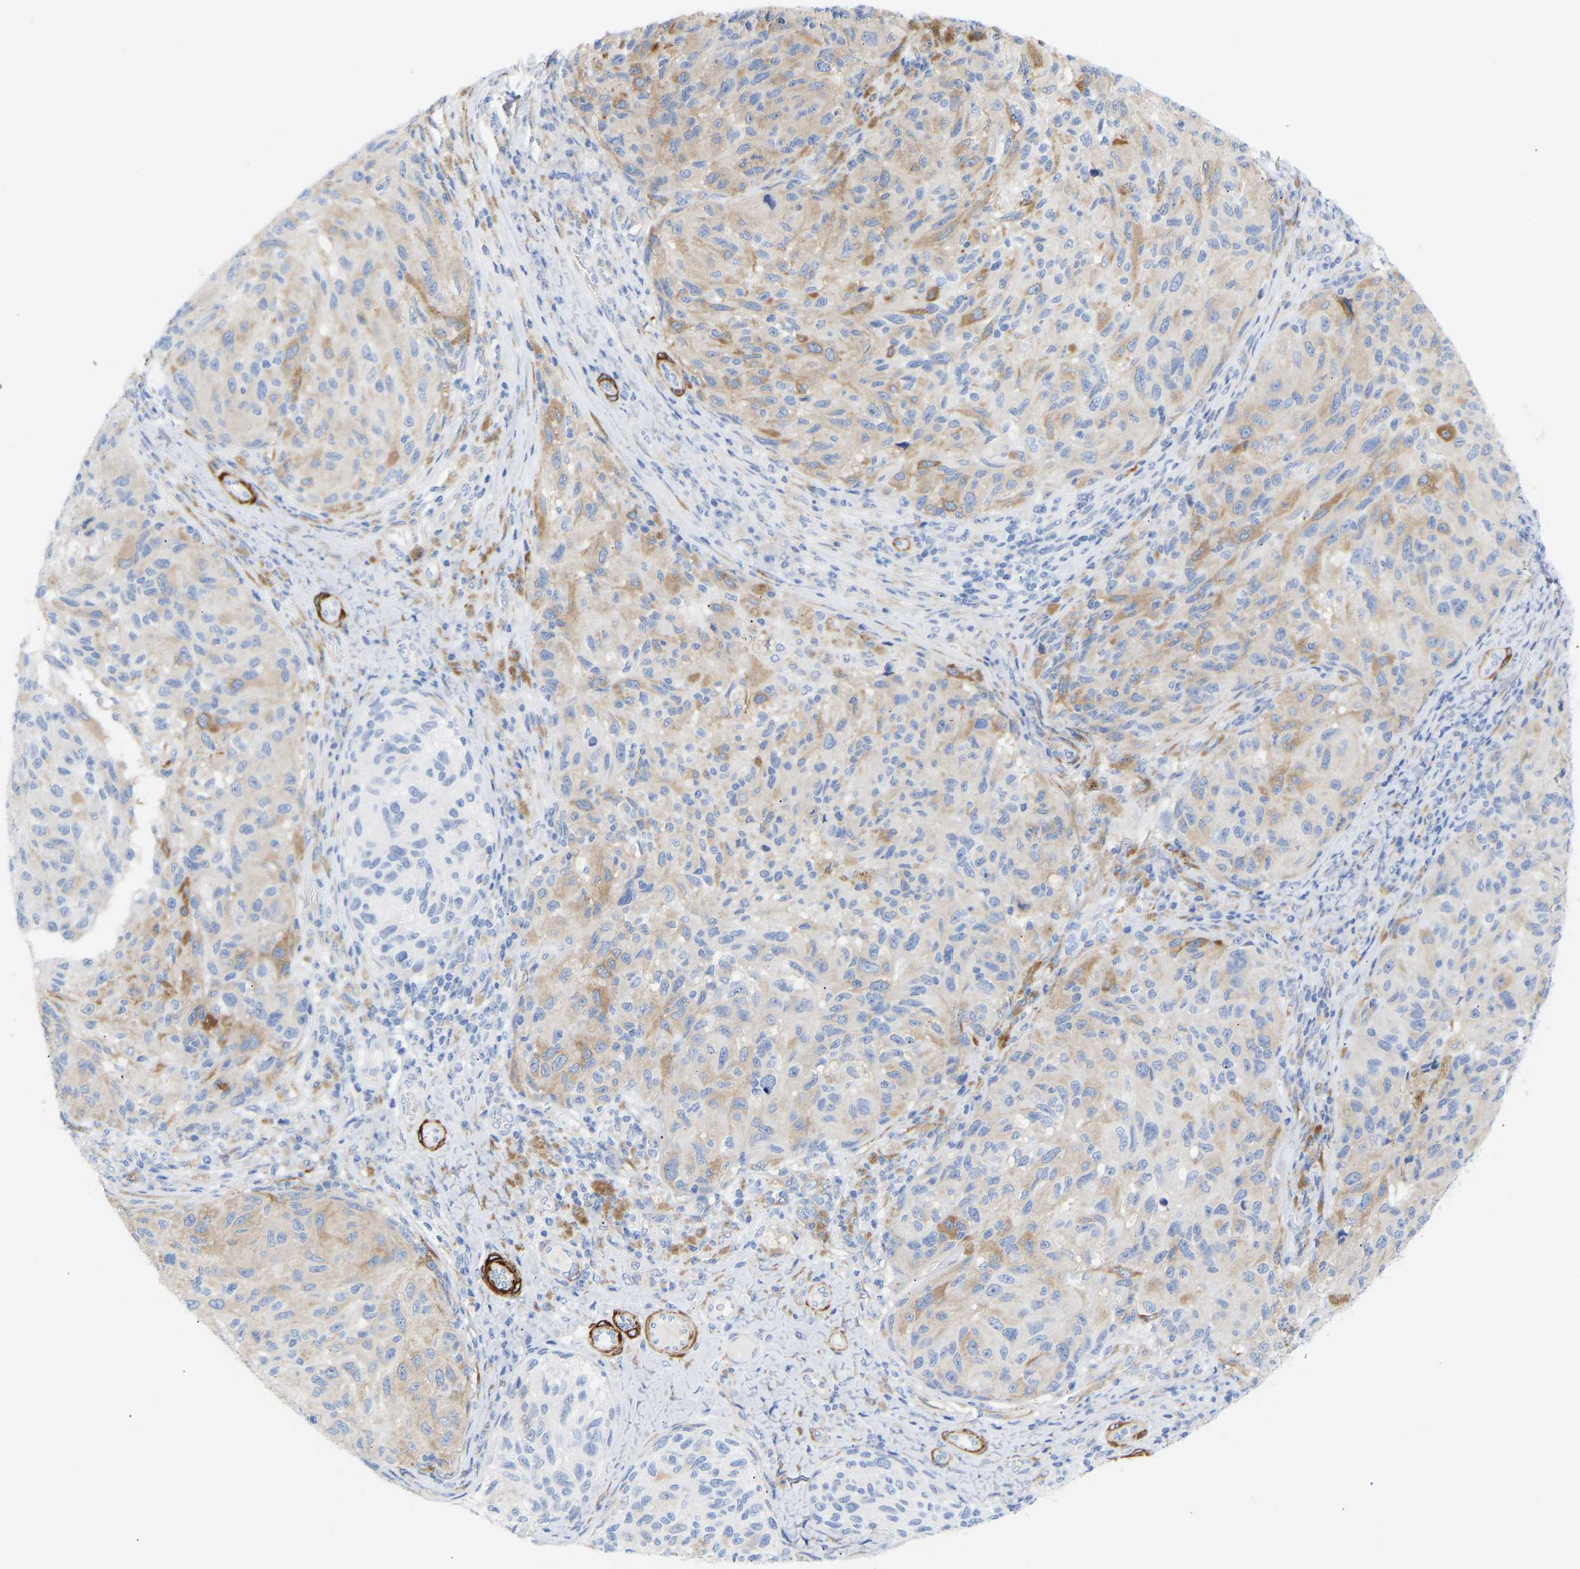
{"staining": {"intensity": "weak", "quantity": "25%-75%", "location": "cytoplasmic/membranous"}, "tissue": "melanoma", "cell_type": "Tumor cells", "image_type": "cancer", "snomed": [{"axis": "morphology", "description": "Malignant melanoma, NOS"}, {"axis": "topography", "description": "Skin"}], "caption": "IHC histopathology image of human malignant melanoma stained for a protein (brown), which reveals low levels of weak cytoplasmic/membranous staining in about 25%-75% of tumor cells.", "gene": "AMPH", "patient": {"sex": "female", "age": 73}}